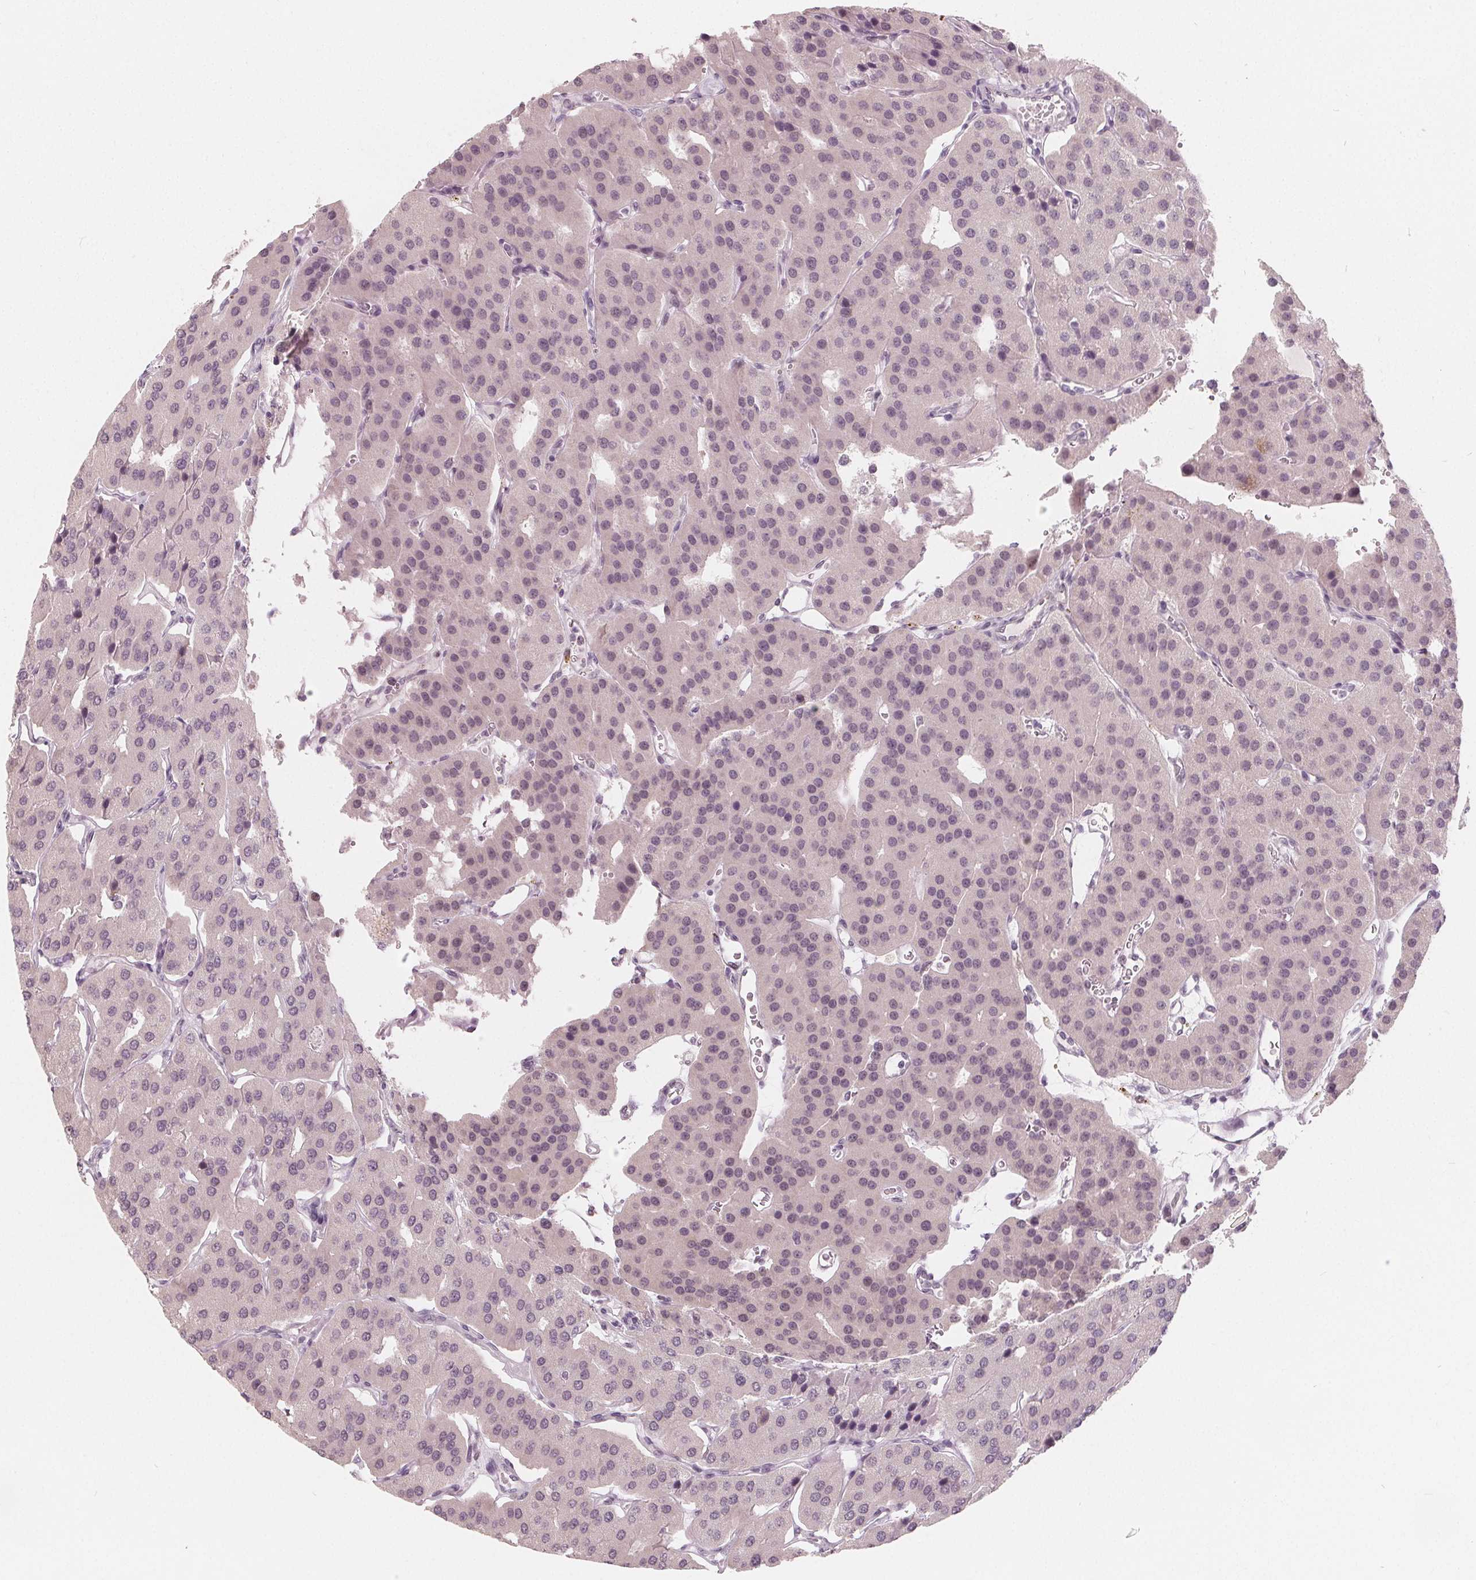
{"staining": {"intensity": "weak", "quantity": "25%-75%", "location": "nuclear"}, "tissue": "parathyroid gland", "cell_type": "Glandular cells", "image_type": "normal", "snomed": [{"axis": "morphology", "description": "Normal tissue, NOS"}, {"axis": "morphology", "description": "Adenoma, NOS"}, {"axis": "topography", "description": "Parathyroid gland"}], "caption": "An IHC photomicrograph of normal tissue is shown. Protein staining in brown highlights weak nuclear positivity in parathyroid gland within glandular cells. The protein of interest is stained brown, and the nuclei are stained in blue (DAB (3,3'-diaminobenzidine) IHC with brightfield microscopy, high magnification).", "gene": "NUP210L", "patient": {"sex": "female", "age": 86}}